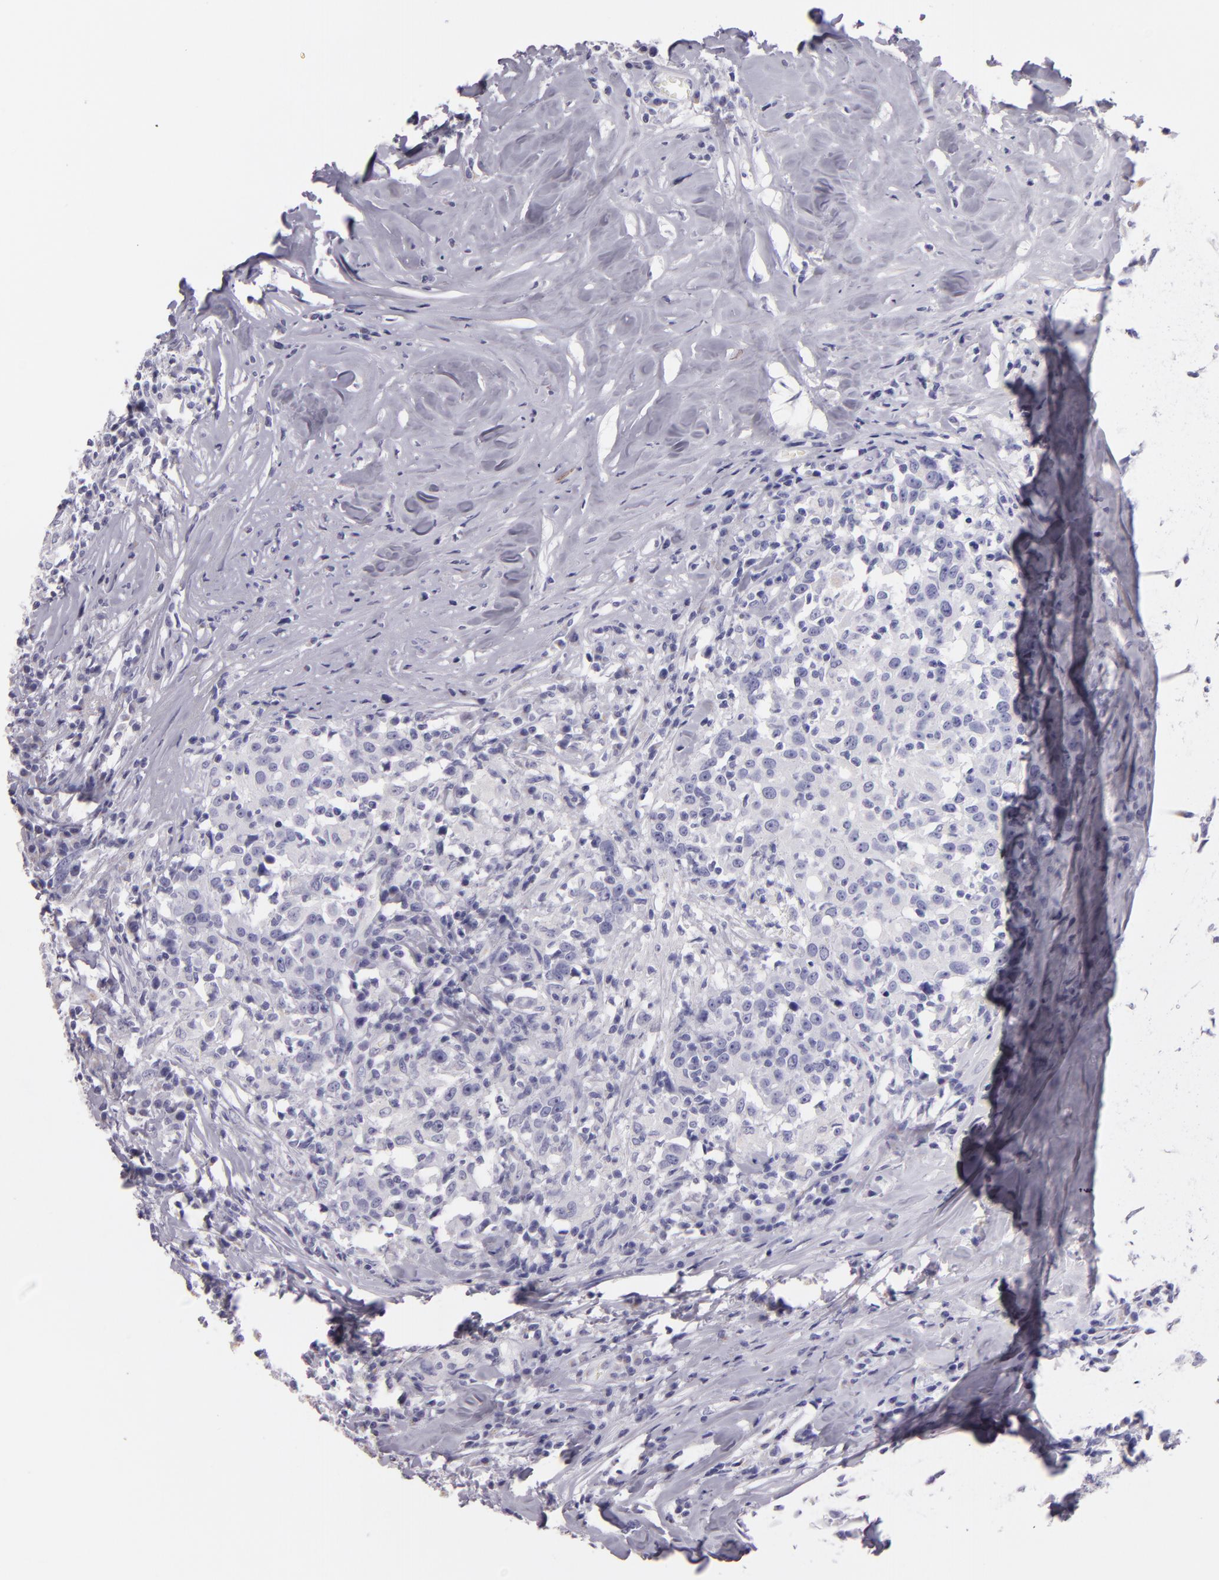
{"staining": {"intensity": "negative", "quantity": "none", "location": "none"}, "tissue": "head and neck cancer", "cell_type": "Tumor cells", "image_type": "cancer", "snomed": [{"axis": "morphology", "description": "Adenocarcinoma, NOS"}, {"axis": "topography", "description": "Salivary gland"}, {"axis": "topography", "description": "Head-Neck"}], "caption": "IHC image of neoplastic tissue: adenocarcinoma (head and neck) stained with DAB (3,3'-diaminobenzidine) demonstrates no significant protein staining in tumor cells.", "gene": "MUC5AC", "patient": {"sex": "female", "age": 65}}